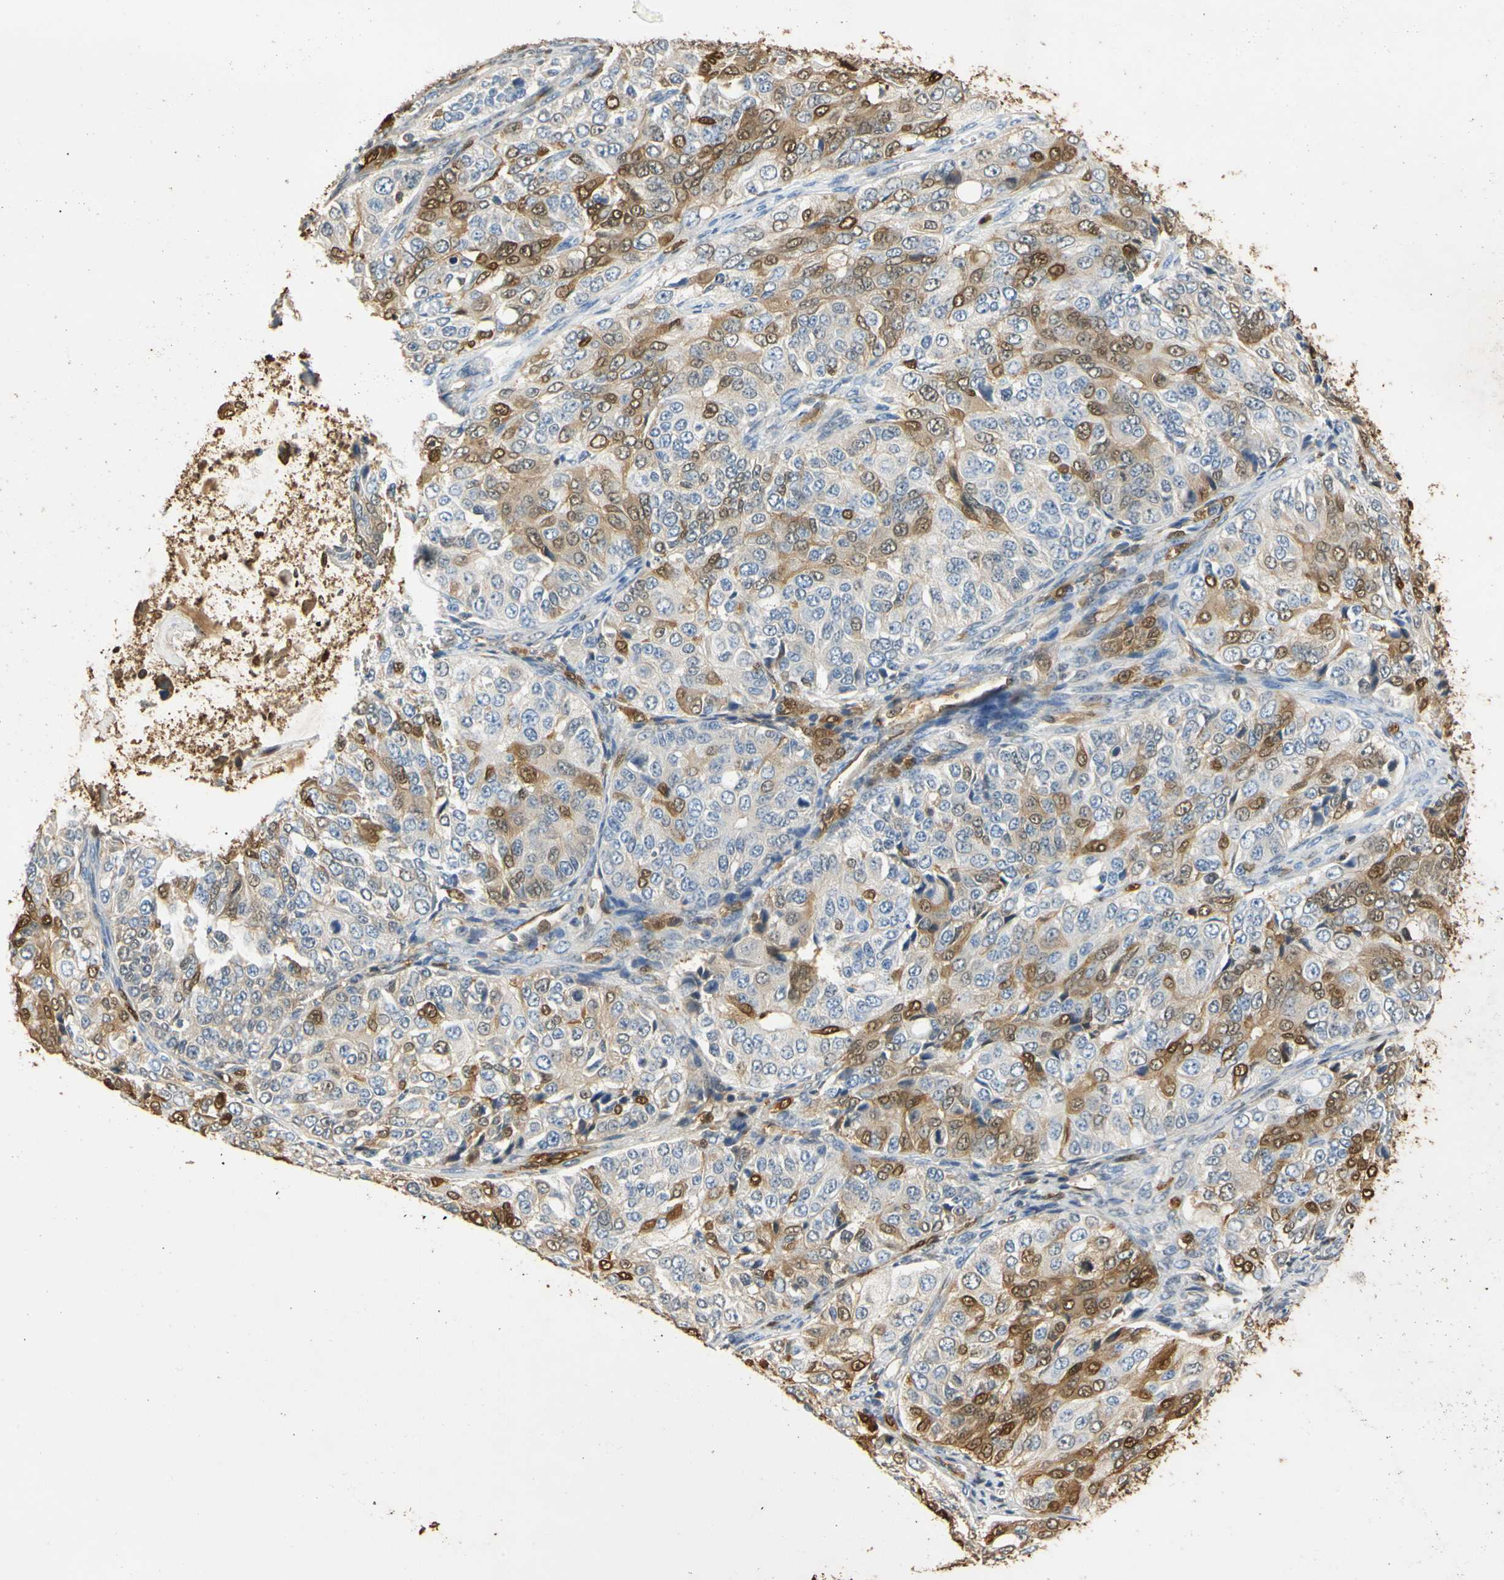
{"staining": {"intensity": "moderate", "quantity": "<25%", "location": "cytoplasmic/membranous,nuclear"}, "tissue": "ovarian cancer", "cell_type": "Tumor cells", "image_type": "cancer", "snomed": [{"axis": "morphology", "description": "Carcinoma, endometroid"}, {"axis": "topography", "description": "Ovary"}], "caption": "There is low levels of moderate cytoplasmic/membranous and nuclear positivity in tumor cells of endometroid carcinoma (ovarian), as demonstrated by immunohistochemical staining (brown color).", "gene": "S100A6", "patient": {"sex": "female", "age": 51}}